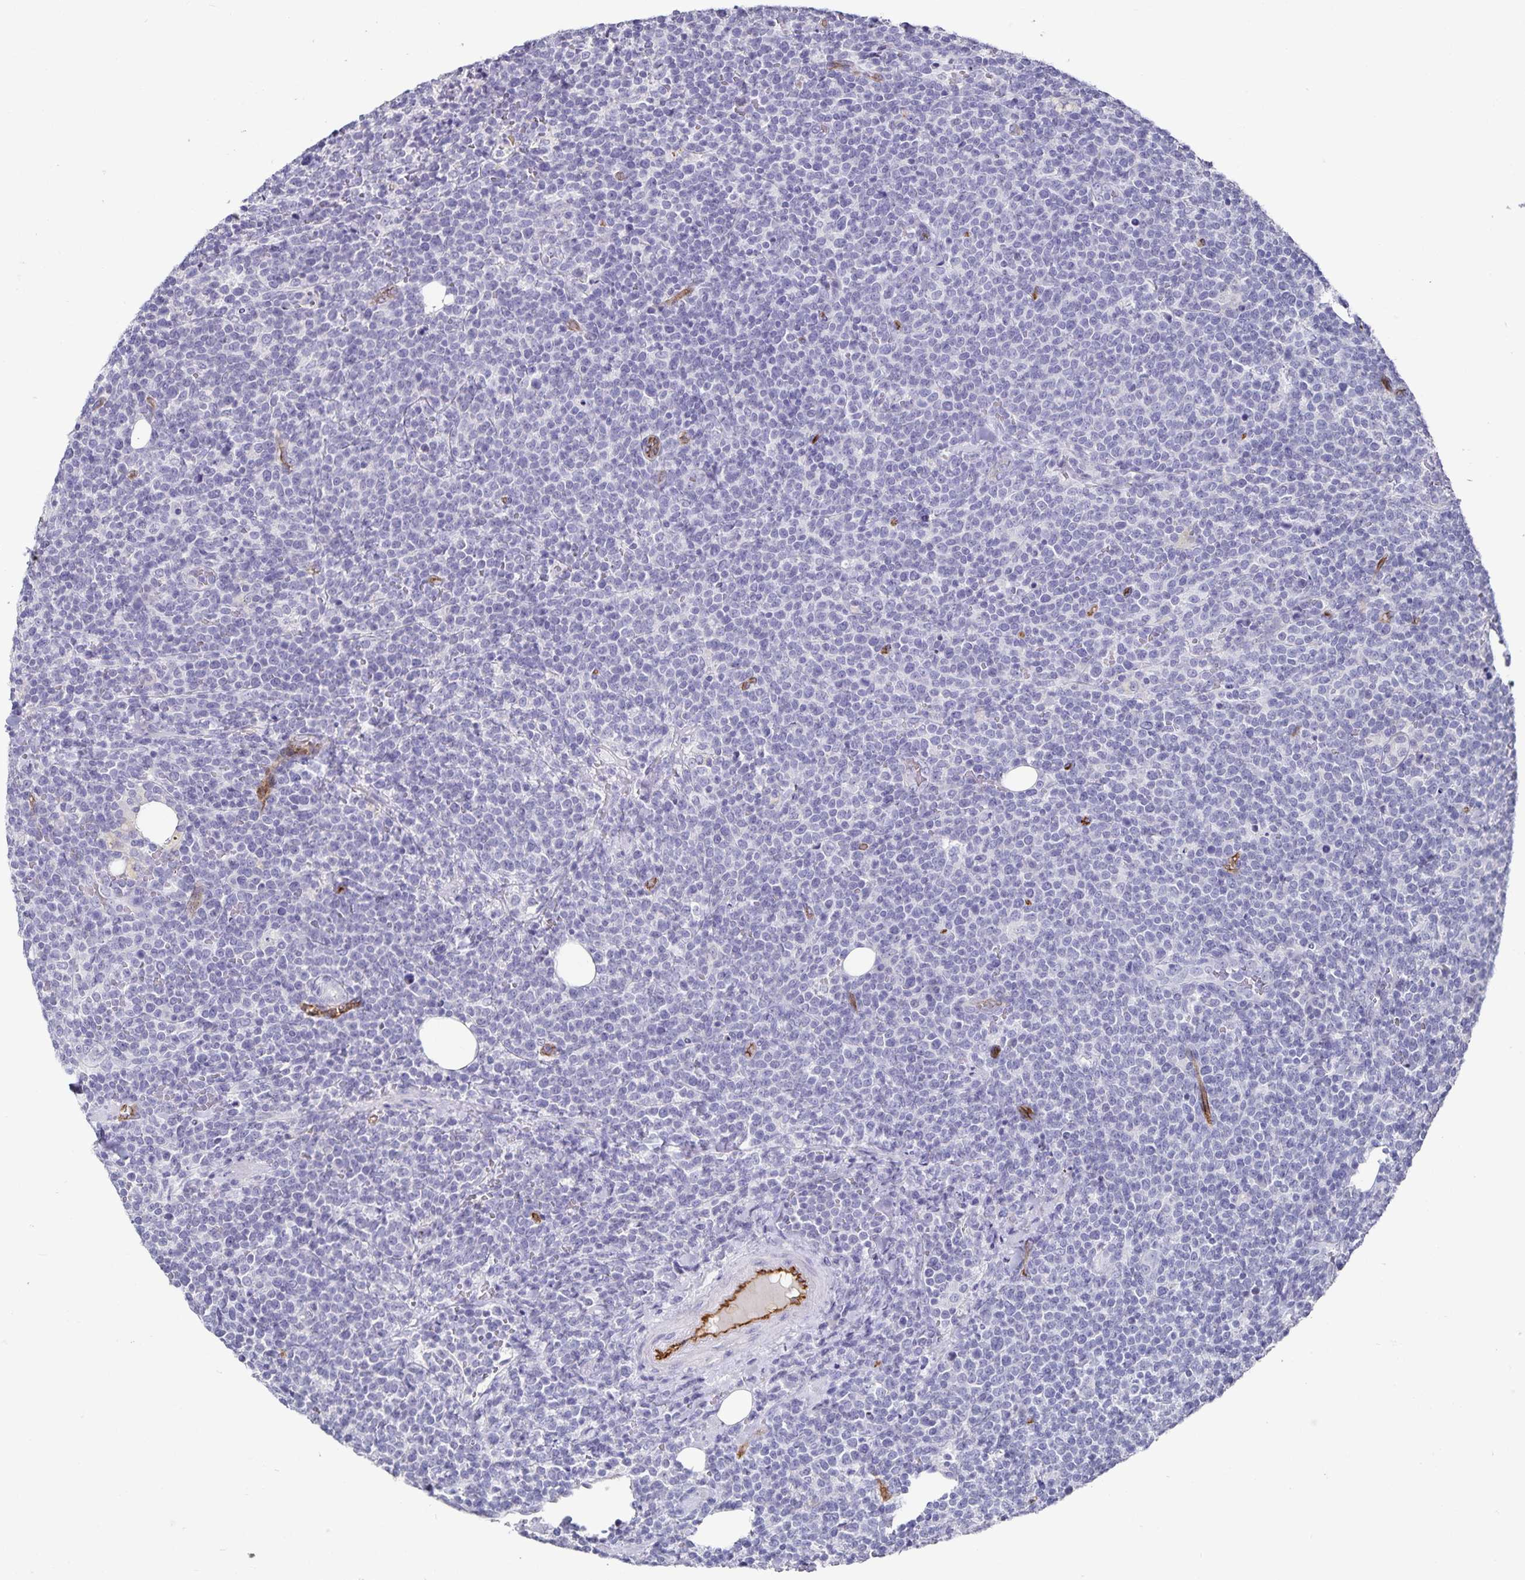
{"staining": {"intensity": "negative", "quantity": "none", "location": "none"}, "tissue": "lymphoma", "cell_type": "Tumor cells", "image_type": "cancer", "snomed": [{"axis": "morphology", "description": "Malignant lymphoma, non-Hodgkin's type, High grade"}, {"axis": "topography", "description": "Lymph node"}], "caption": "Immunohistochemistry (IHC) histopathology image of neoplastic tissue: human high-grade malignant lymphoma, non-Hodgkin's type stained with DAB reveals no significant protein expression in tumor cells.", "gene": "PODXL", "patient": {"sex": "male", "age": 61}}